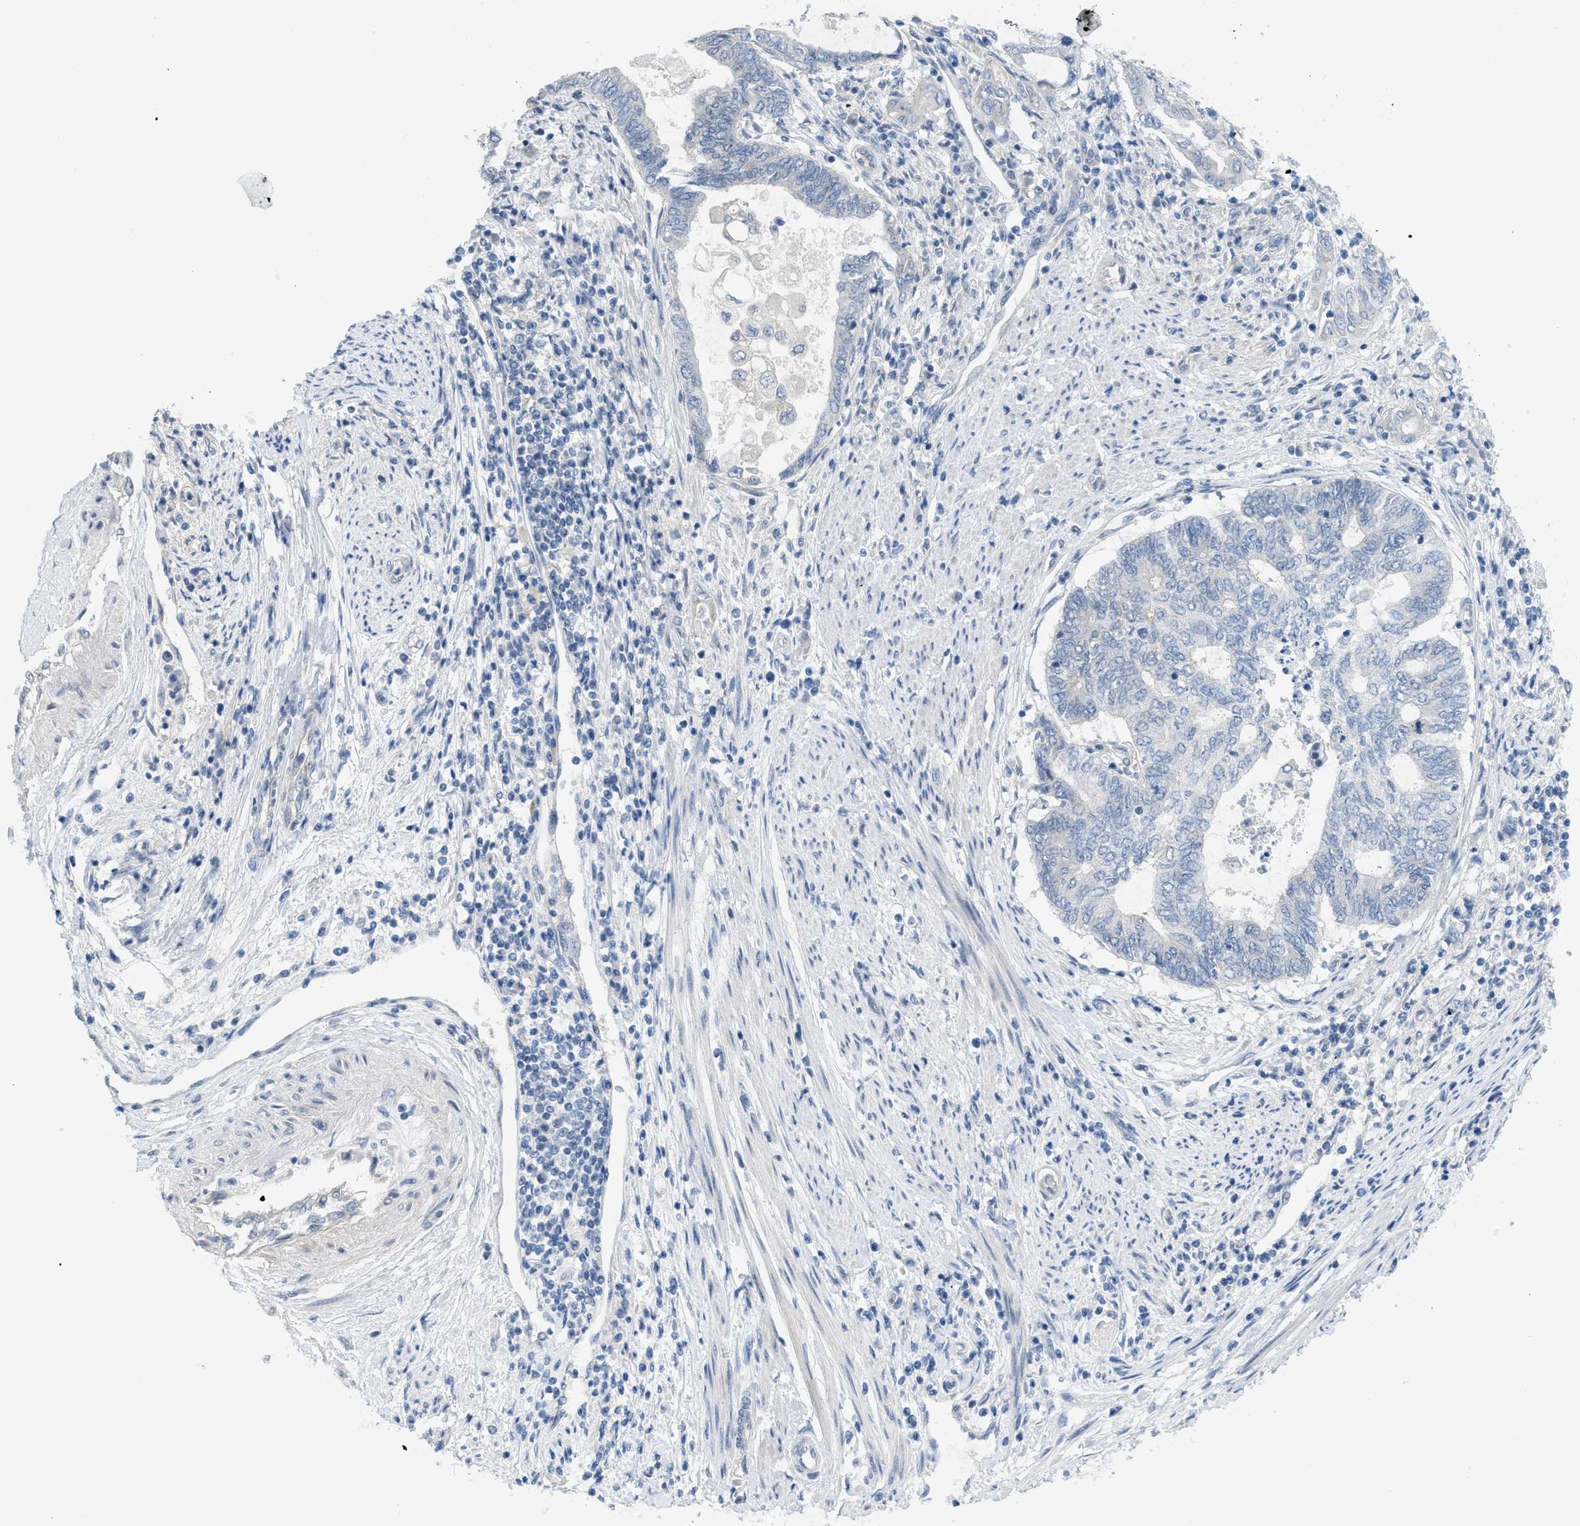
{"staining": {"intensity": "negative", "quantity": "none", "location": "none"}, "tissue": "endometrial cancer", "cell_type": "Tumor cells", "image_type": "cancer", "snomed": [{"axis": "morphology", "description": "Adenocarcinoma, NOS"}, {"axis": "topography", "description": "Uterus"}, {"axis": "topography", "description": "Endometrium"}], "caption": "High magnification brightfield microscopy of endometrial cancer stained with DAB (3,3'-diaminobenzidine) (brown) and counterstained with hematoxylin (blue): tumor cells show no significant positivity. The staining is performed using DAB (3,3'-diaminobenzidine) brown chromogen with nuclei counter-stained in using hematoxylin.", "gene": "TNFAIP1", "patient": {"sex": "female", "age": 70}}